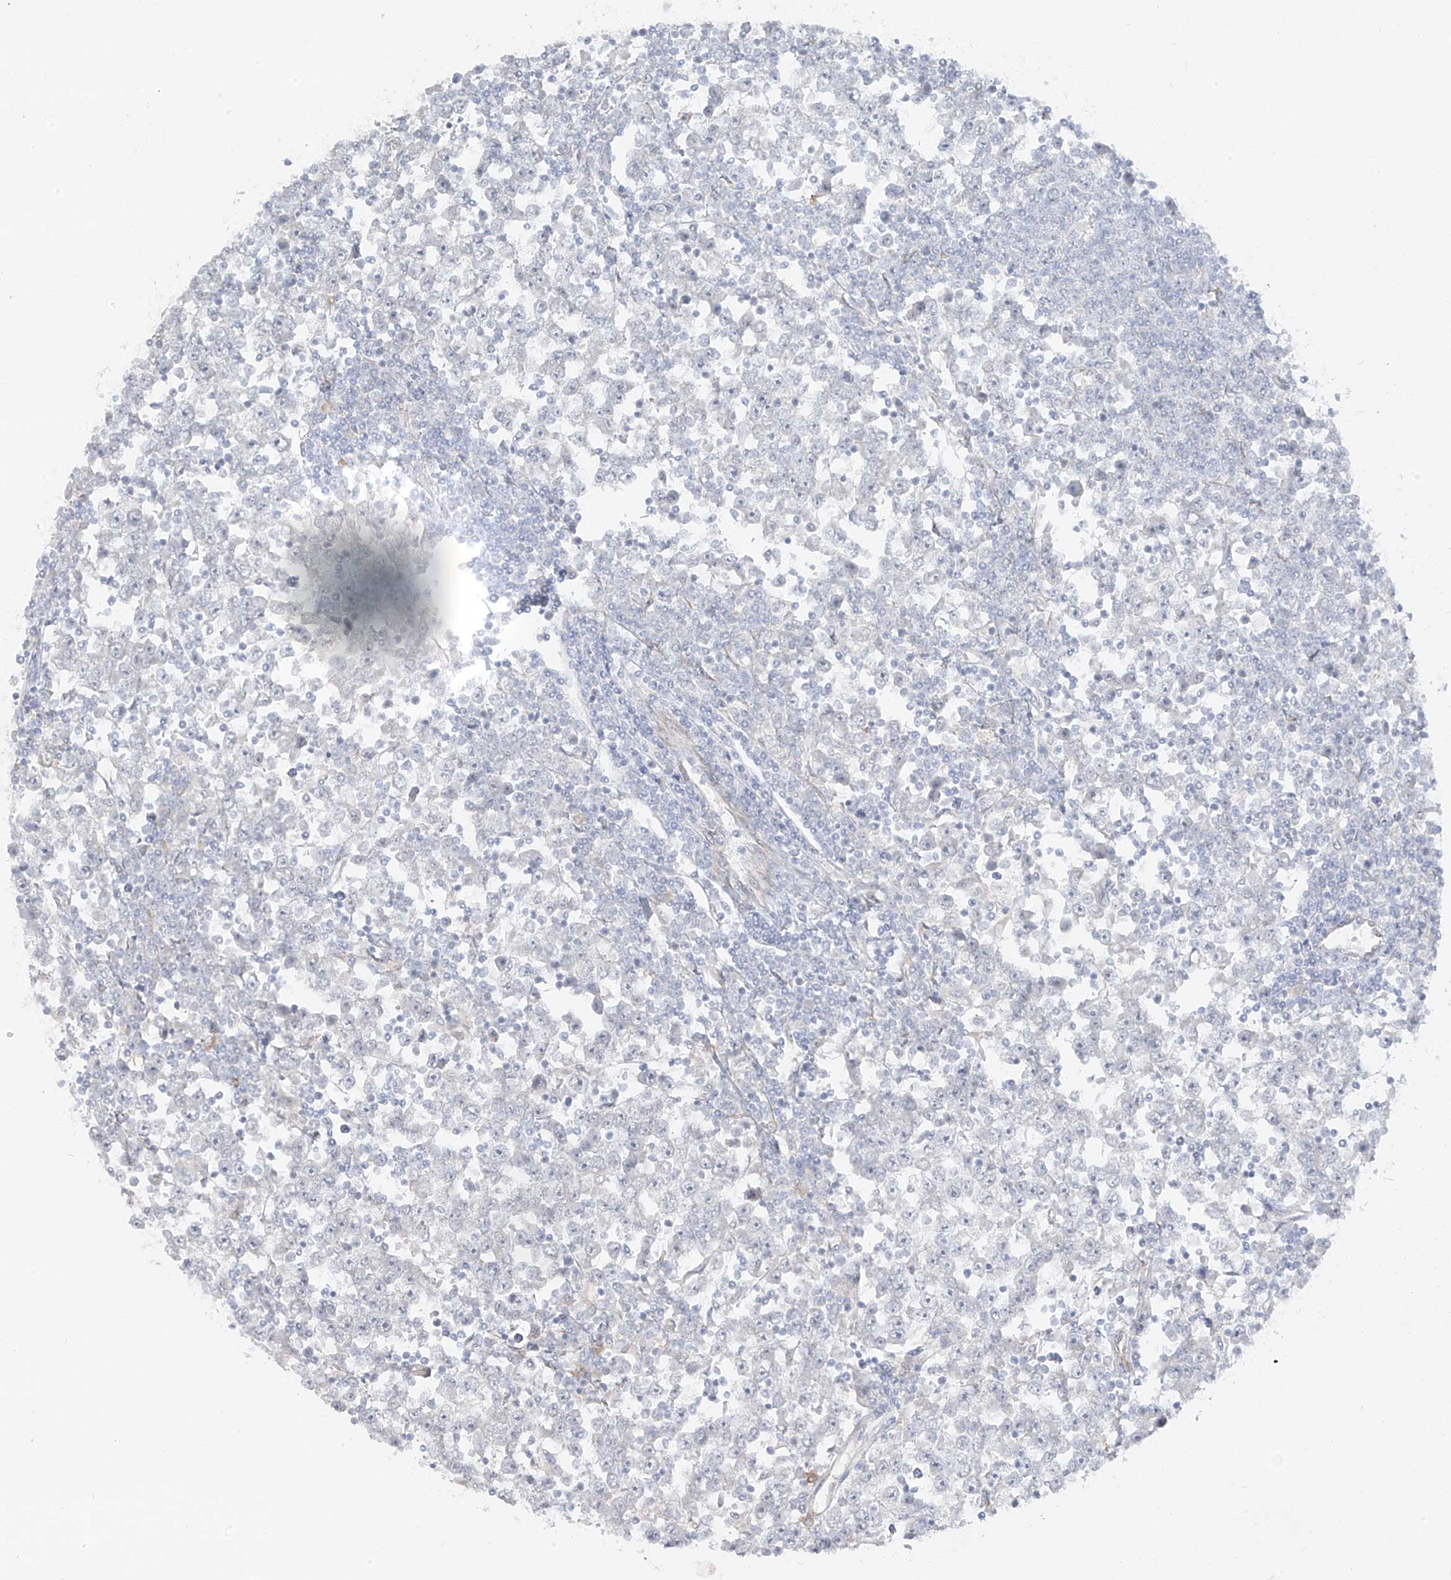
{"staining": {"intensity": "negative", "quantity": "none", "location": "none"}, "tissue": "testis cancer", "cell_type": "Tumor cells", "image_type": "cancer", "snomed": [{"axis": "morphology", "description": "Seminoma, NOS"}, {"axis": "topography", "description": "Testis"}], "caption": "Testis seminoma was stained to show a protein in brown. There is no significant expression in tumor cells. The staining was performed using DAB to visualize the protein expression in brown, while the nuclei were stained in blue with hematoxylin (Magnification: 20x).", "gene": "DCDC2", "patient": {"sex": "male", "age": 65}}